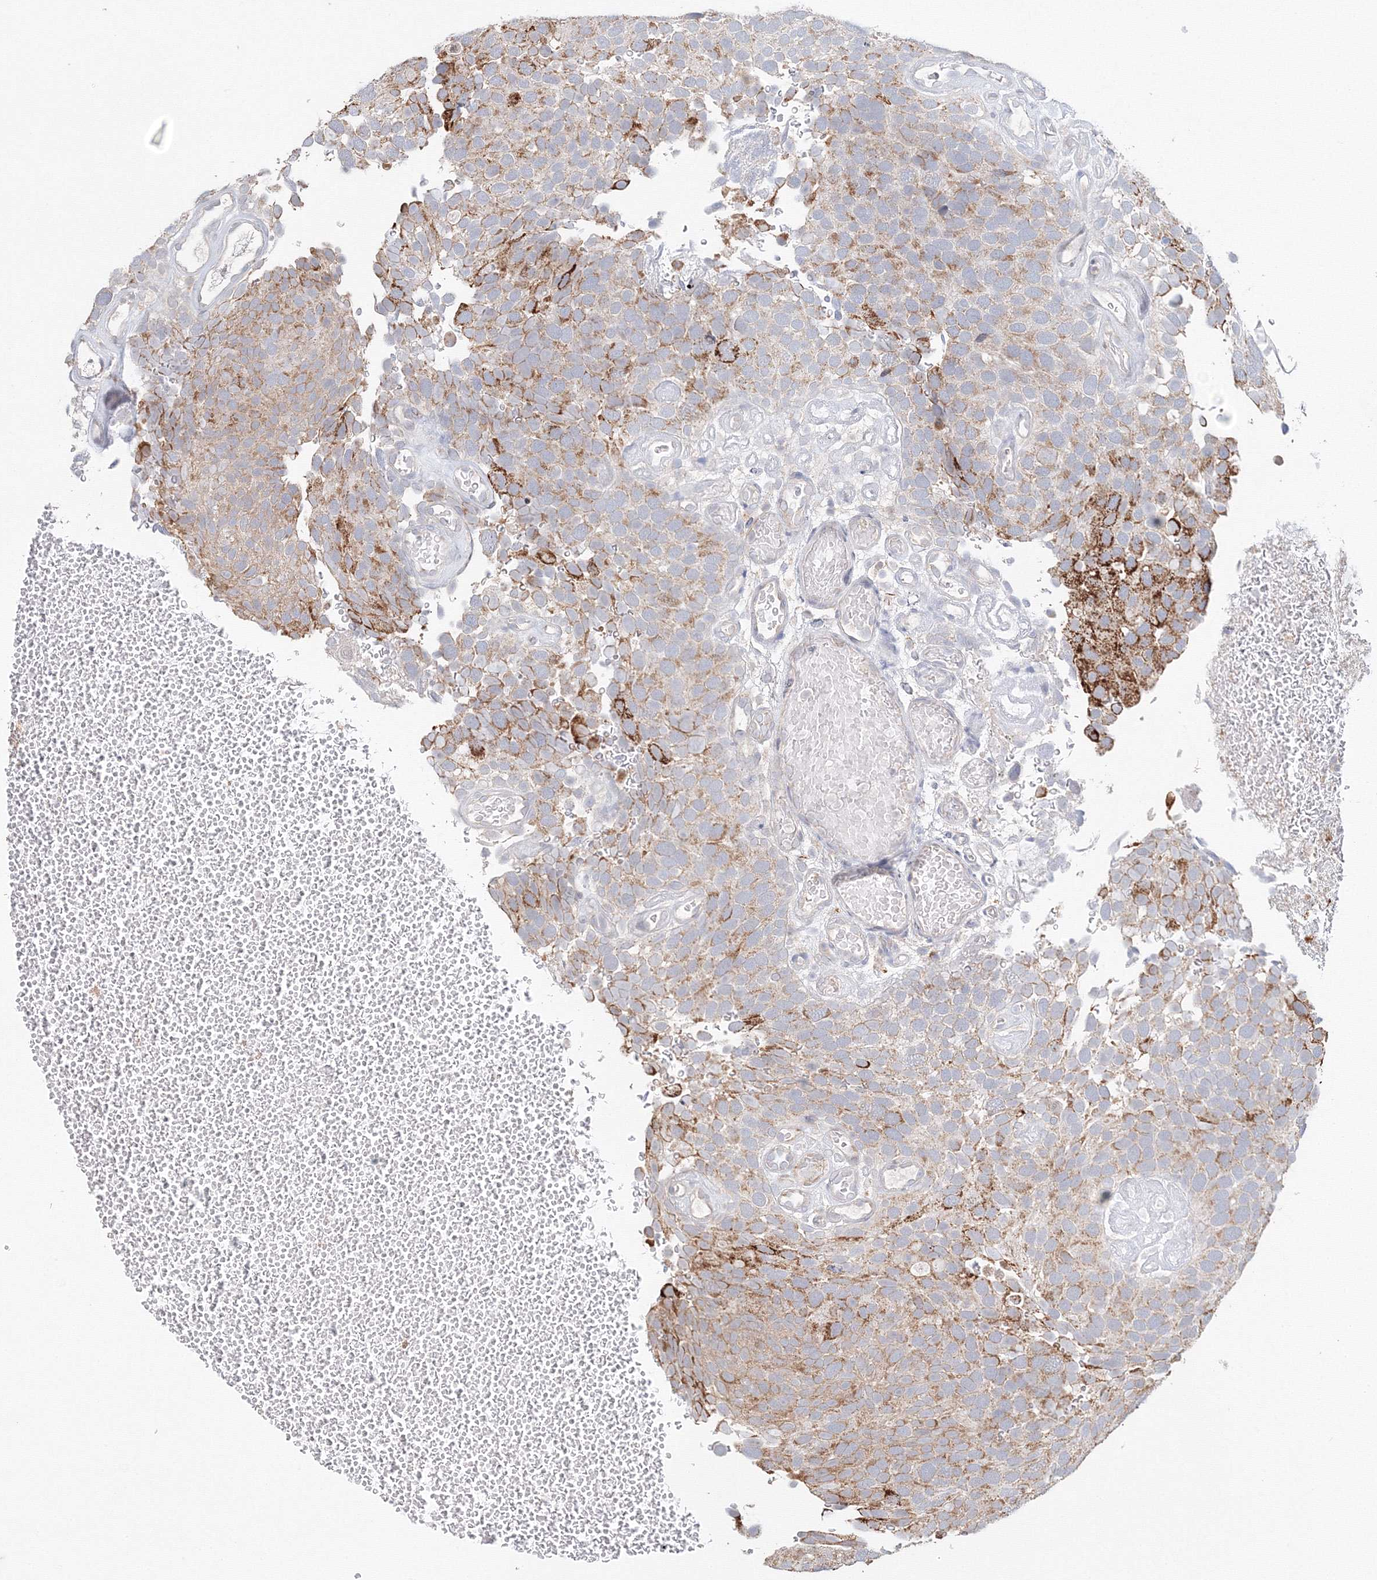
{"staining": {"intensity": "moderate", "quantity": "25%-75%", "location": "cytoplasmic/membranous"}, "tissue": "urothelial cancer", "cell_type": "Tumor cells", "image_type": "cancer", "snomed": [{"axis": "morphology", "description": "Urothelial carcinoma, Low grade"}, {"axis": "topography", "description": "Urinary bladder"}], "caption": "There is medium levels of moderate cytoplasmic/membranous positivity in tumor cells of urothelial carcinoma (low-grade), as demonstrated by immunohistochemical staining (brown color).", "gene": "DHRS12", "patient": {"sex": "male", "age": 78}}